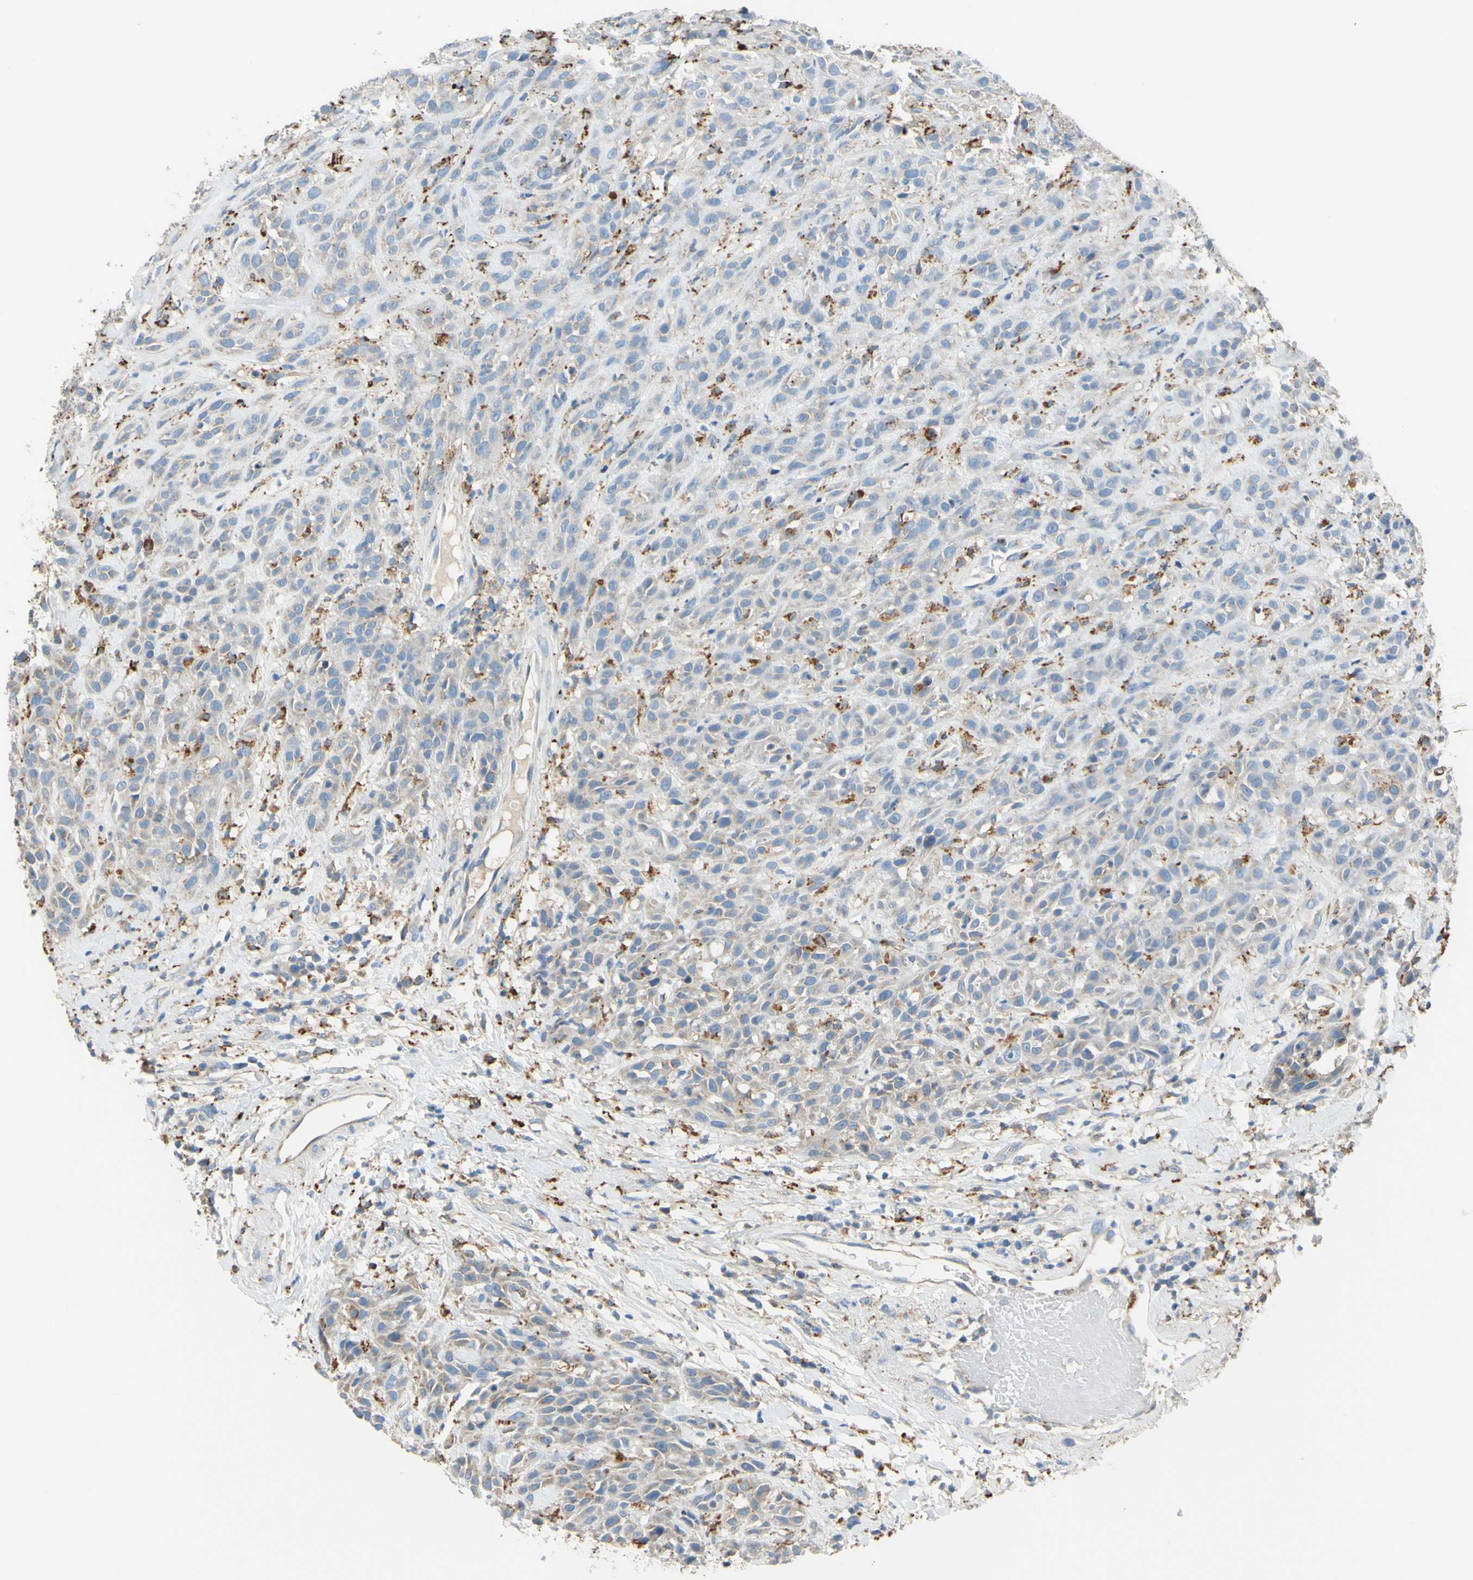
{"staining": {"intensity": "weak", "quantity": "25%-75%", "location": "cytoplasmic/membranous"}, "tissue": "head and neck cancer", "cell_type": "Tumor cells", "image_type": "cancer", "snomed": [{"axis": "morphology", "description": "Normal tissue, NOS"}, {"axis": "morphology", "description": "Squamous cell carcinoma, NOS"}, {"axis": "topography", "description": "Cartilage tissue"}, {"axis": "topography", "description": "Head-Neck"}], "caption": "Human squamous cell carcinoma (head and neck) stained with a brown dye exhibits weak cytoplasmic/membranous positive staining in about 25%-75% of tumor cells.", "gene": "CTSD", "patient": {"sex": "male", "age": 62}}